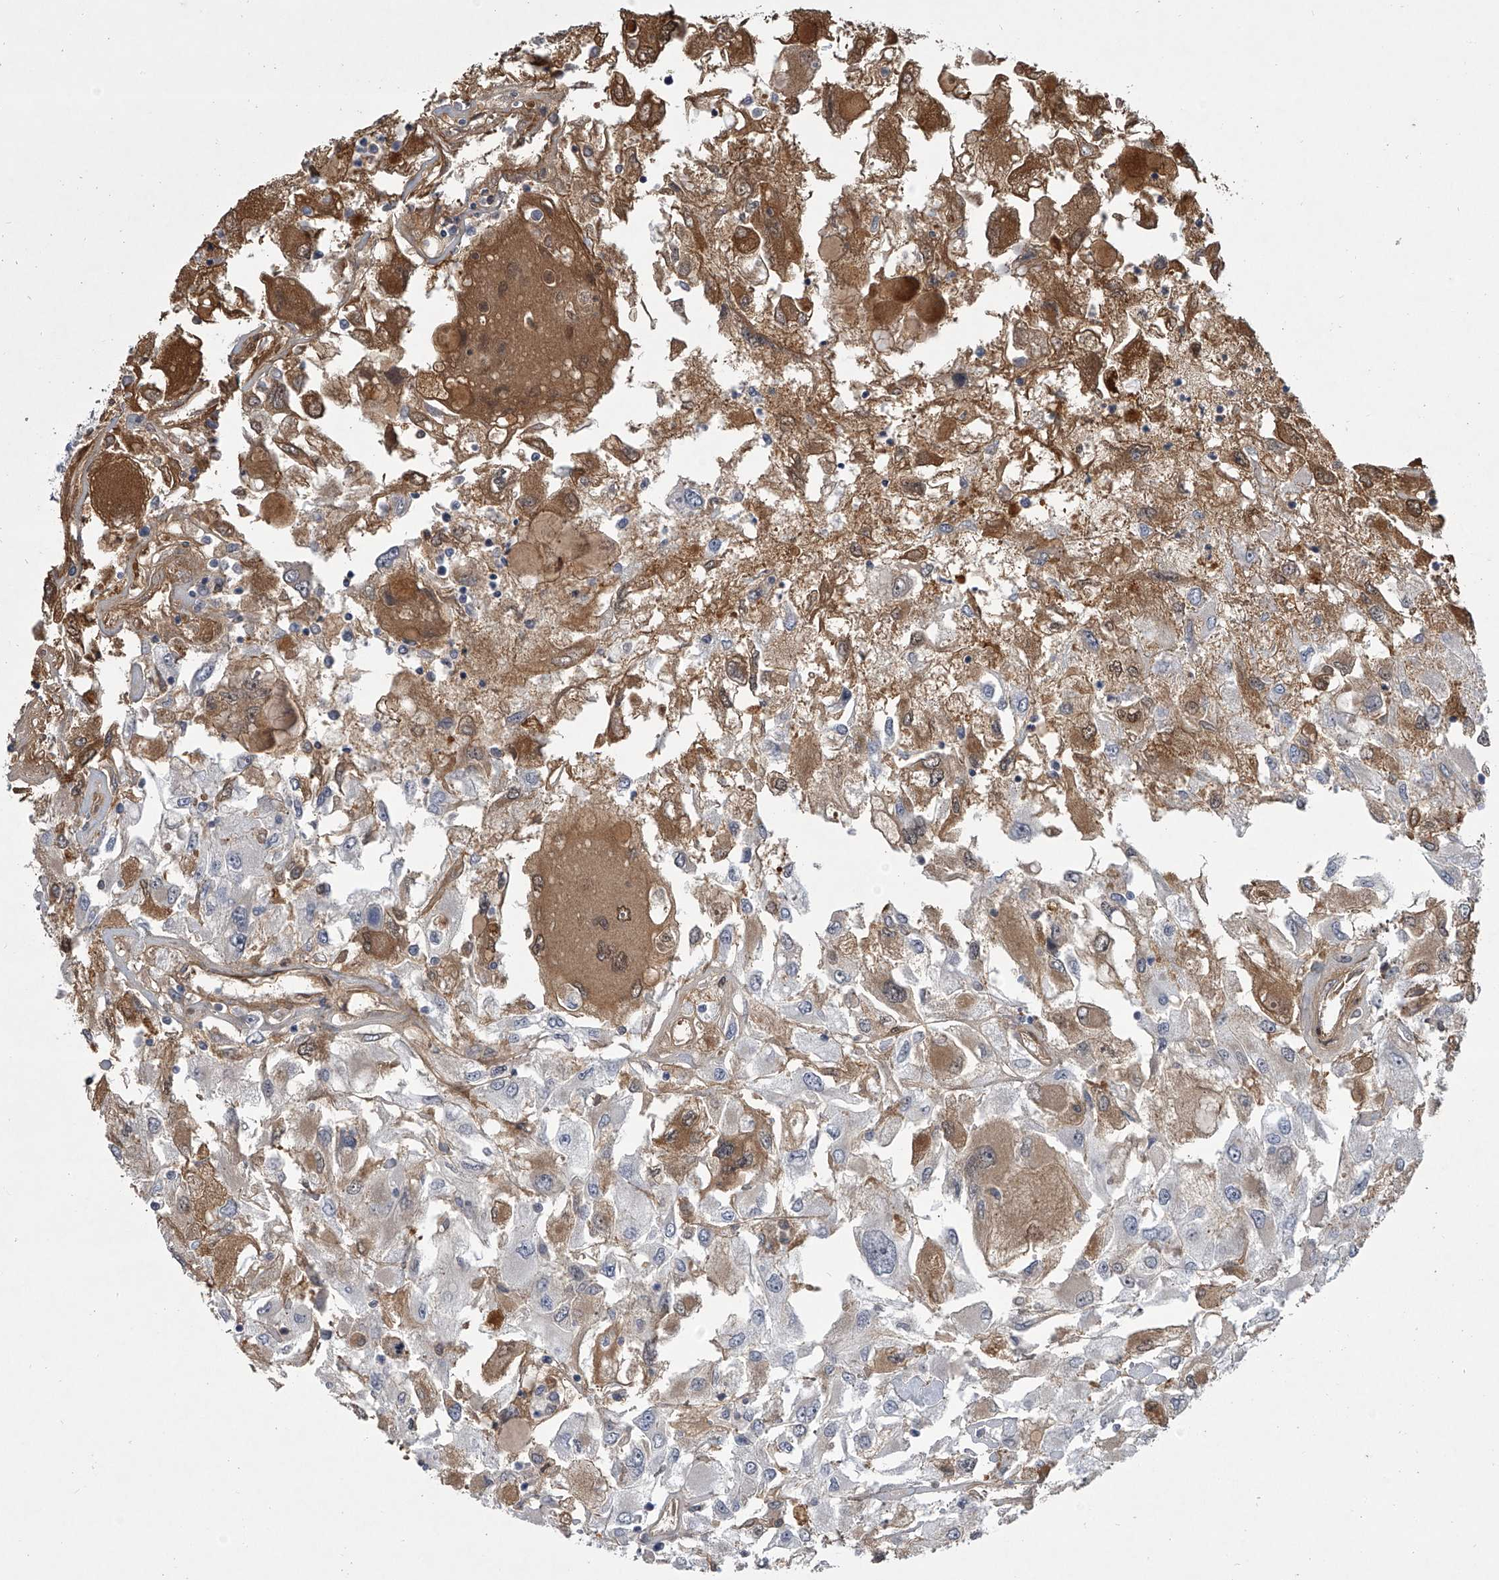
{"staining": {"intensity": "moderate", "quantity": "<25%", "location": "cytoplasmic/membranous"}, "tissue": "renal cancer", "cell_type": "Tumor cells", "image_type": "cancer", "snomed": [{"axis": "morphology", "description": "Adenocarcinoma, NOS"}, {"axis": "topography", "description": "Kidney"}], "caption": "Immunohistochemistry (IHC) staining of renal cancer, which exhibits low levels of moderate cytoplasmic/membranous staining in approximately <25% of tumor cells indicating moderate cytoplasmic/membranous protein staining. The staining was performed using DAB (3,3'-diaminobenzidine) (brown) for protein detection and nuclei were counterstained in hematoxylin (blue).", "gene": "HEATR6", "patient": {"sex": "female", "age": 52}}